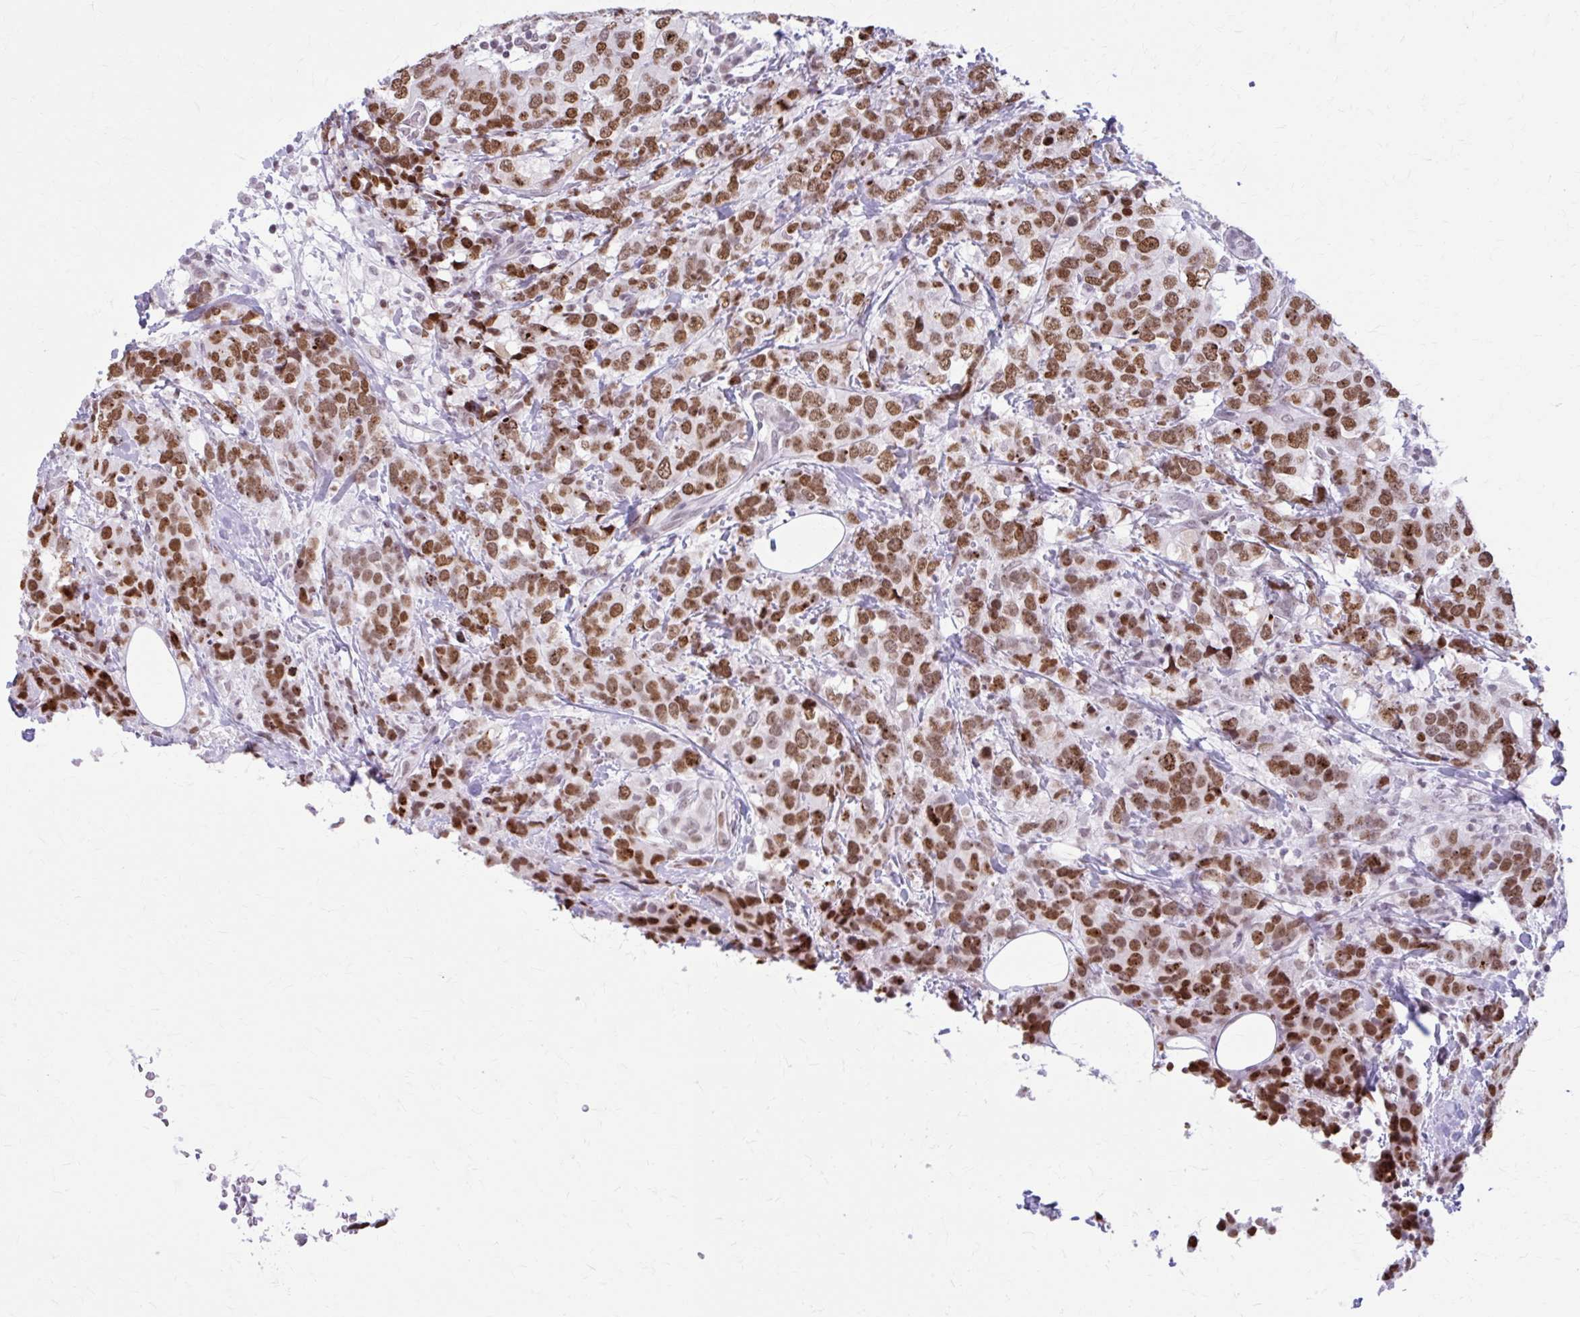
{"staining": {"intensity": "moderate", "quantity": ">75%", "location": "nuclear"}, "tissue": "breast cancer", "cell_type": "Tumor cells", "image_type": "cancer", "snomed": [{"axis": "morphology", "description": "Lobular carcinoma"}, {"axis": "topography", "description": "Breast"}], "caption": "Protein expression analysis of breast cancer (lobular carcinoma) shows moderate nuclear staining in approximately >75% of tumor cells. (Brightfield microscopy of DAB IHC at high magnification).", "gene": "PABIR1", "patient": {"sex": "female", "age": 59}}